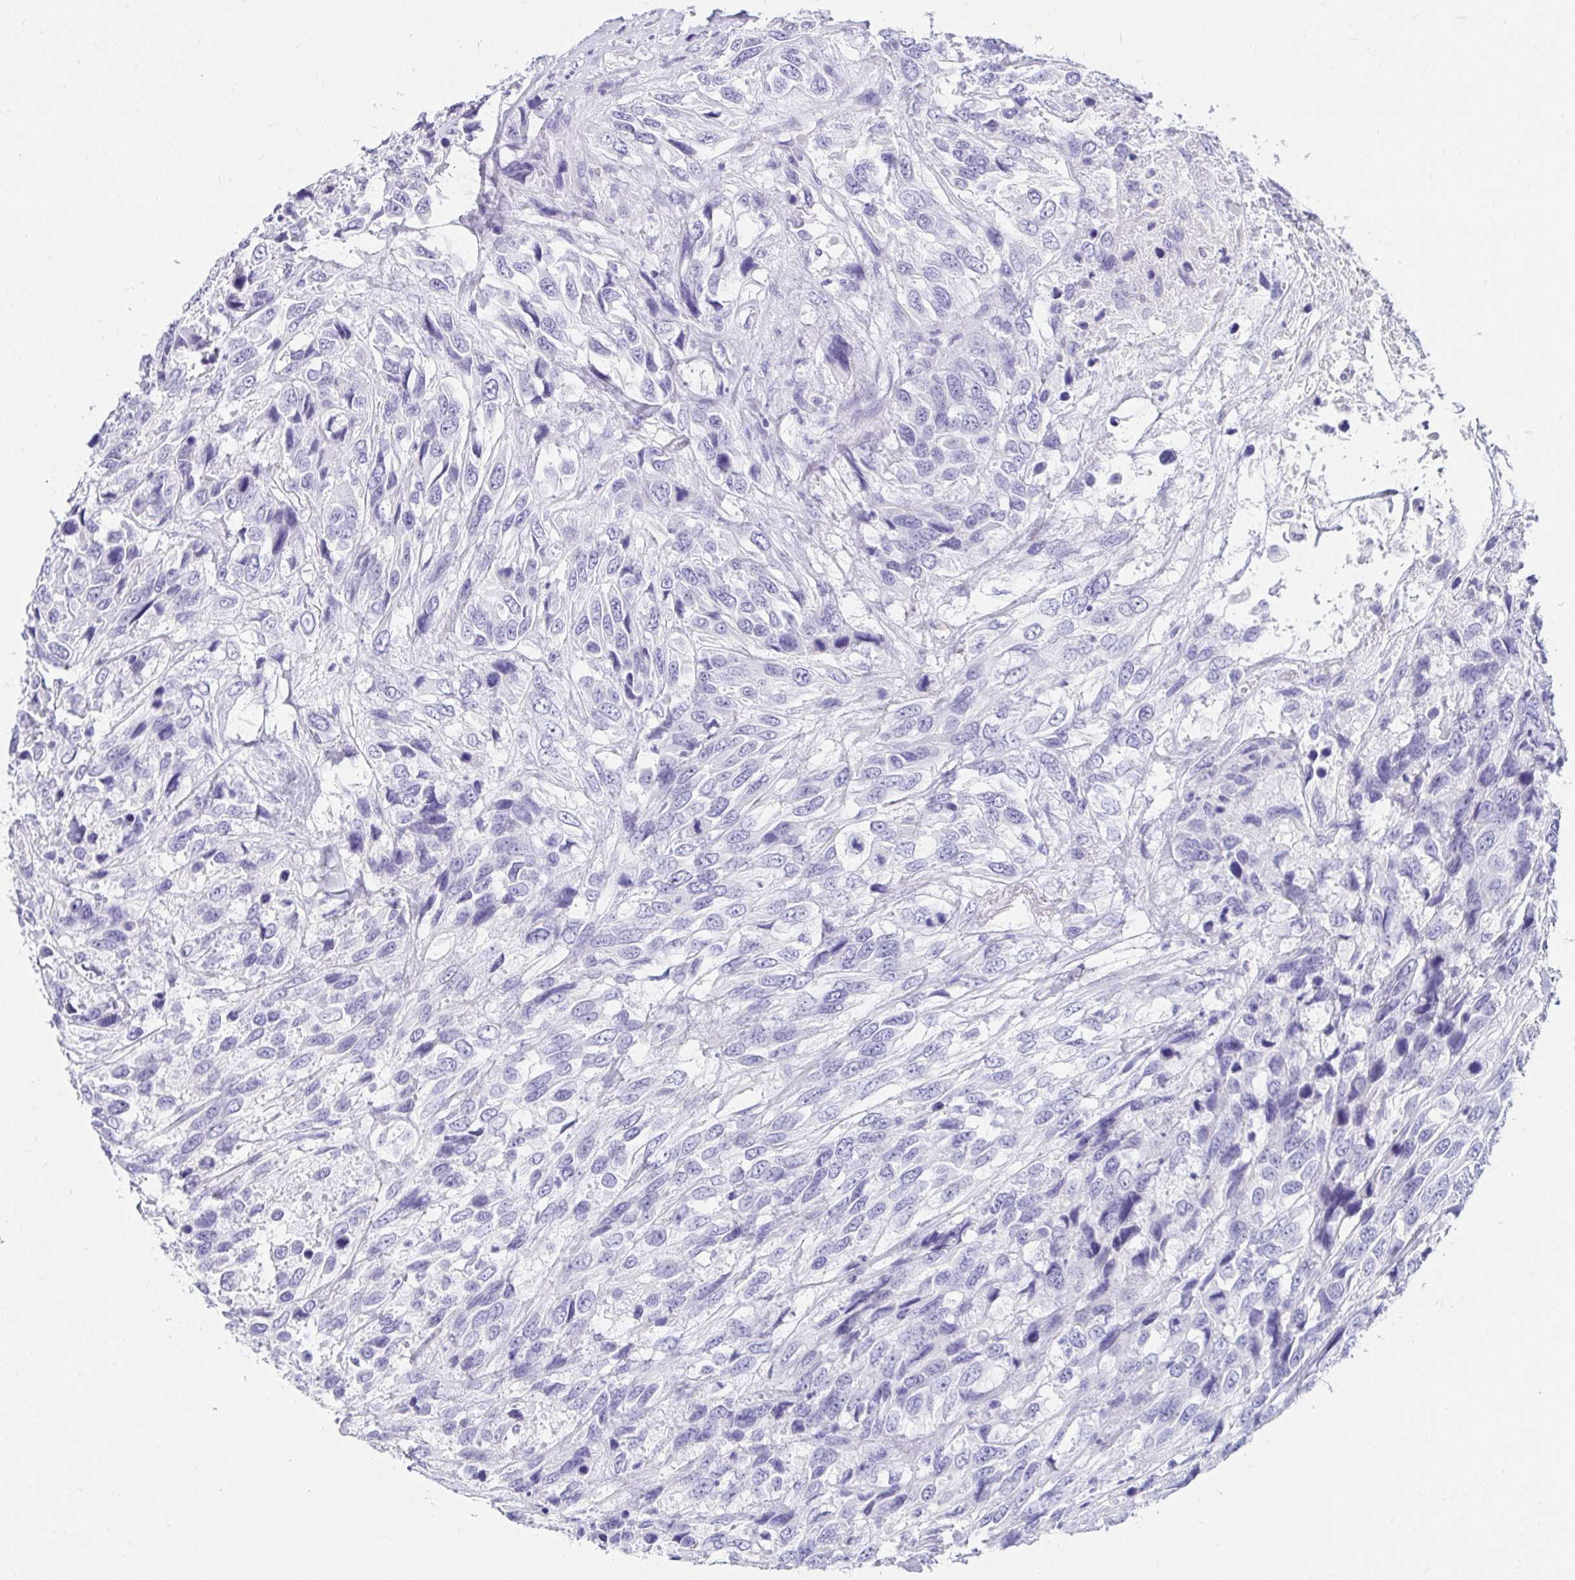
{"staining": {"intensity": "negative", "quantity": "none", "location": "none"}, "tissue": "urothelial cancer", "cell_type": "Tumor cells", "image_type": "cancer", "snomed": [{"axis": "morphology", "description": "Urothelial carcinoma, High grade"}, {"axis": "topography", "description": "Urinary bladder"}], "caption": "The photomicrograph exhibits no staining of tumor cells in urothelial cancer.", "gene": "DPEP3", "patient": {"sex": "female", "age": 70}}